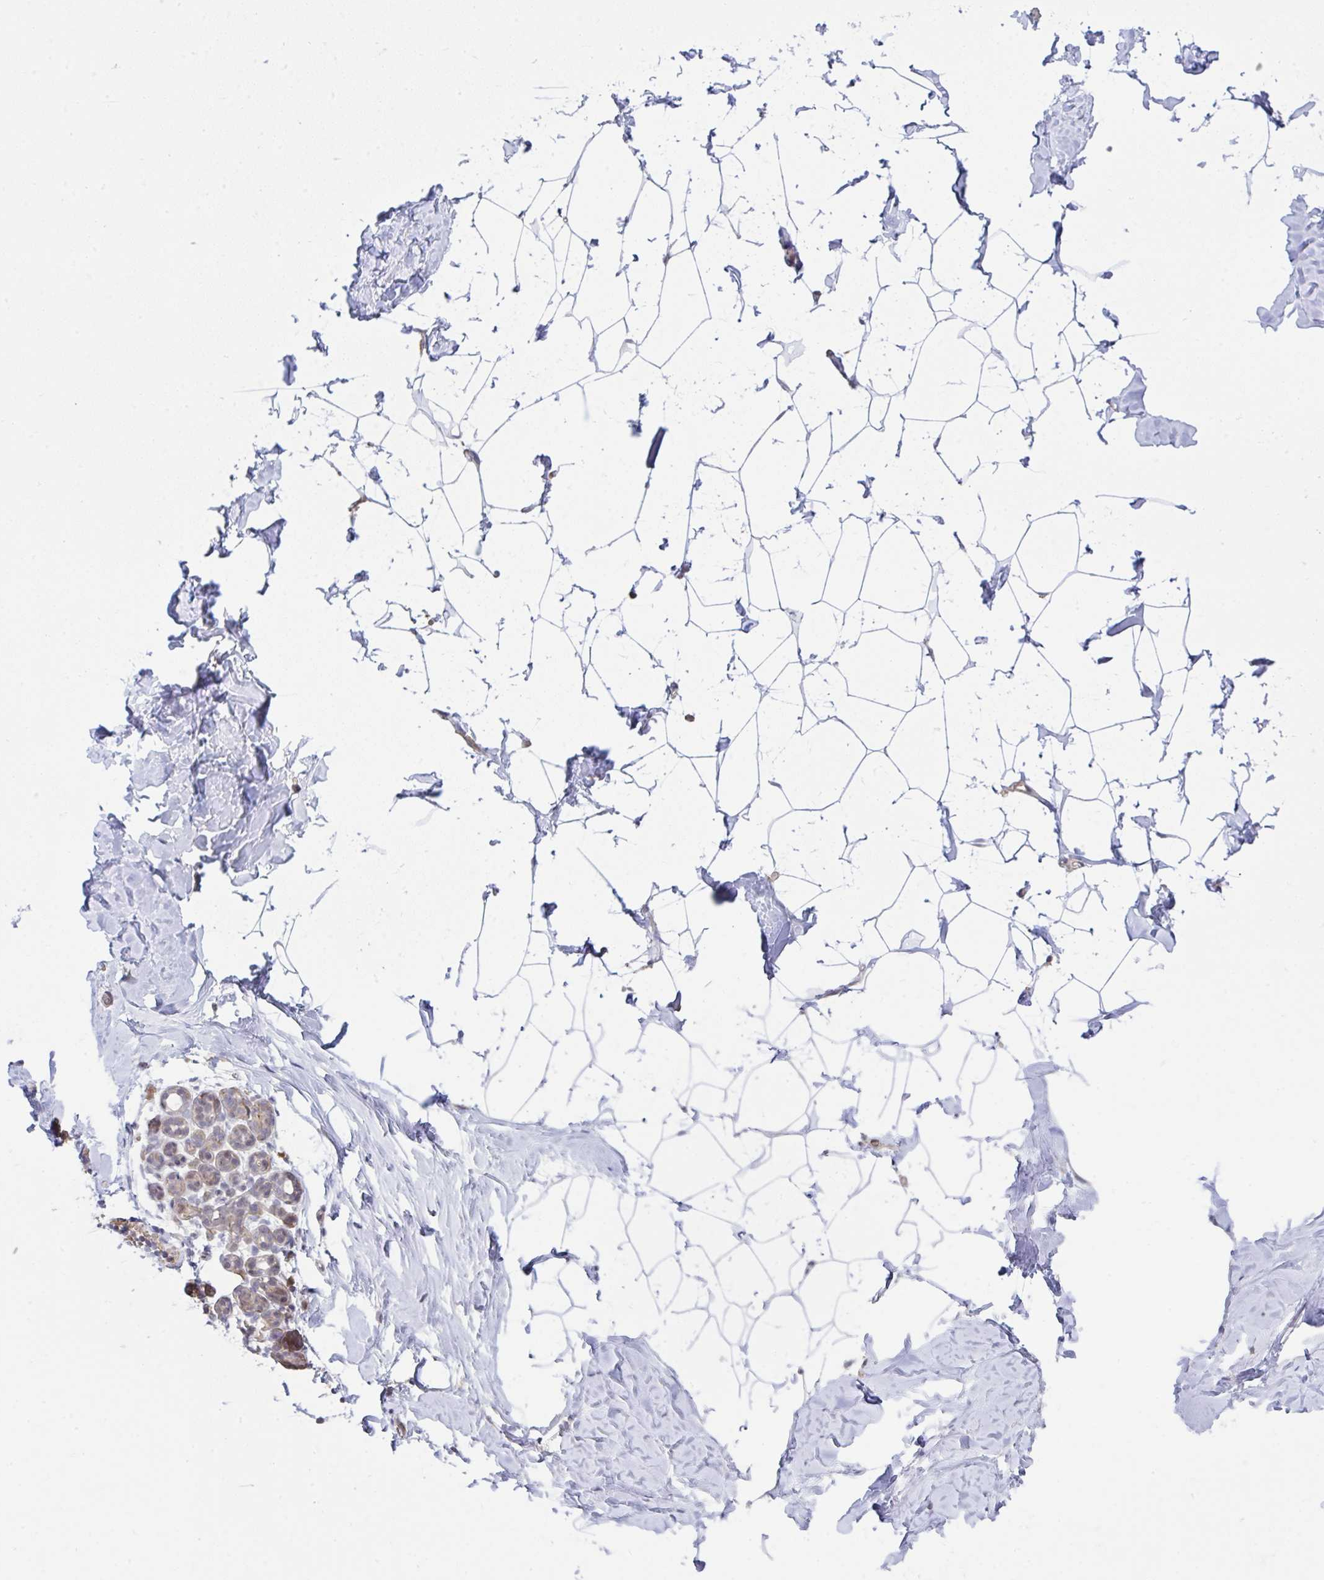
{"staining": {"intensity": "negative", "quantity": "none", "location": "none"}, "tissue": "breast", "cell_type": "Adipocytes", "image_type": "normal", "snomed": [{"axis": "morphology", "description": "Normal tissue, NOS"}, {"axis": "topography", "description": "Breast"}], "caption": "This micrograph is of benign breast stained with immunohistochemistry (IHC) to label a protein in brown with the nuclei are counter-stained blue. There is no staining in adipocytes.", "gene": "SAP30", "patient": {"sex": "female", "age": 32}}